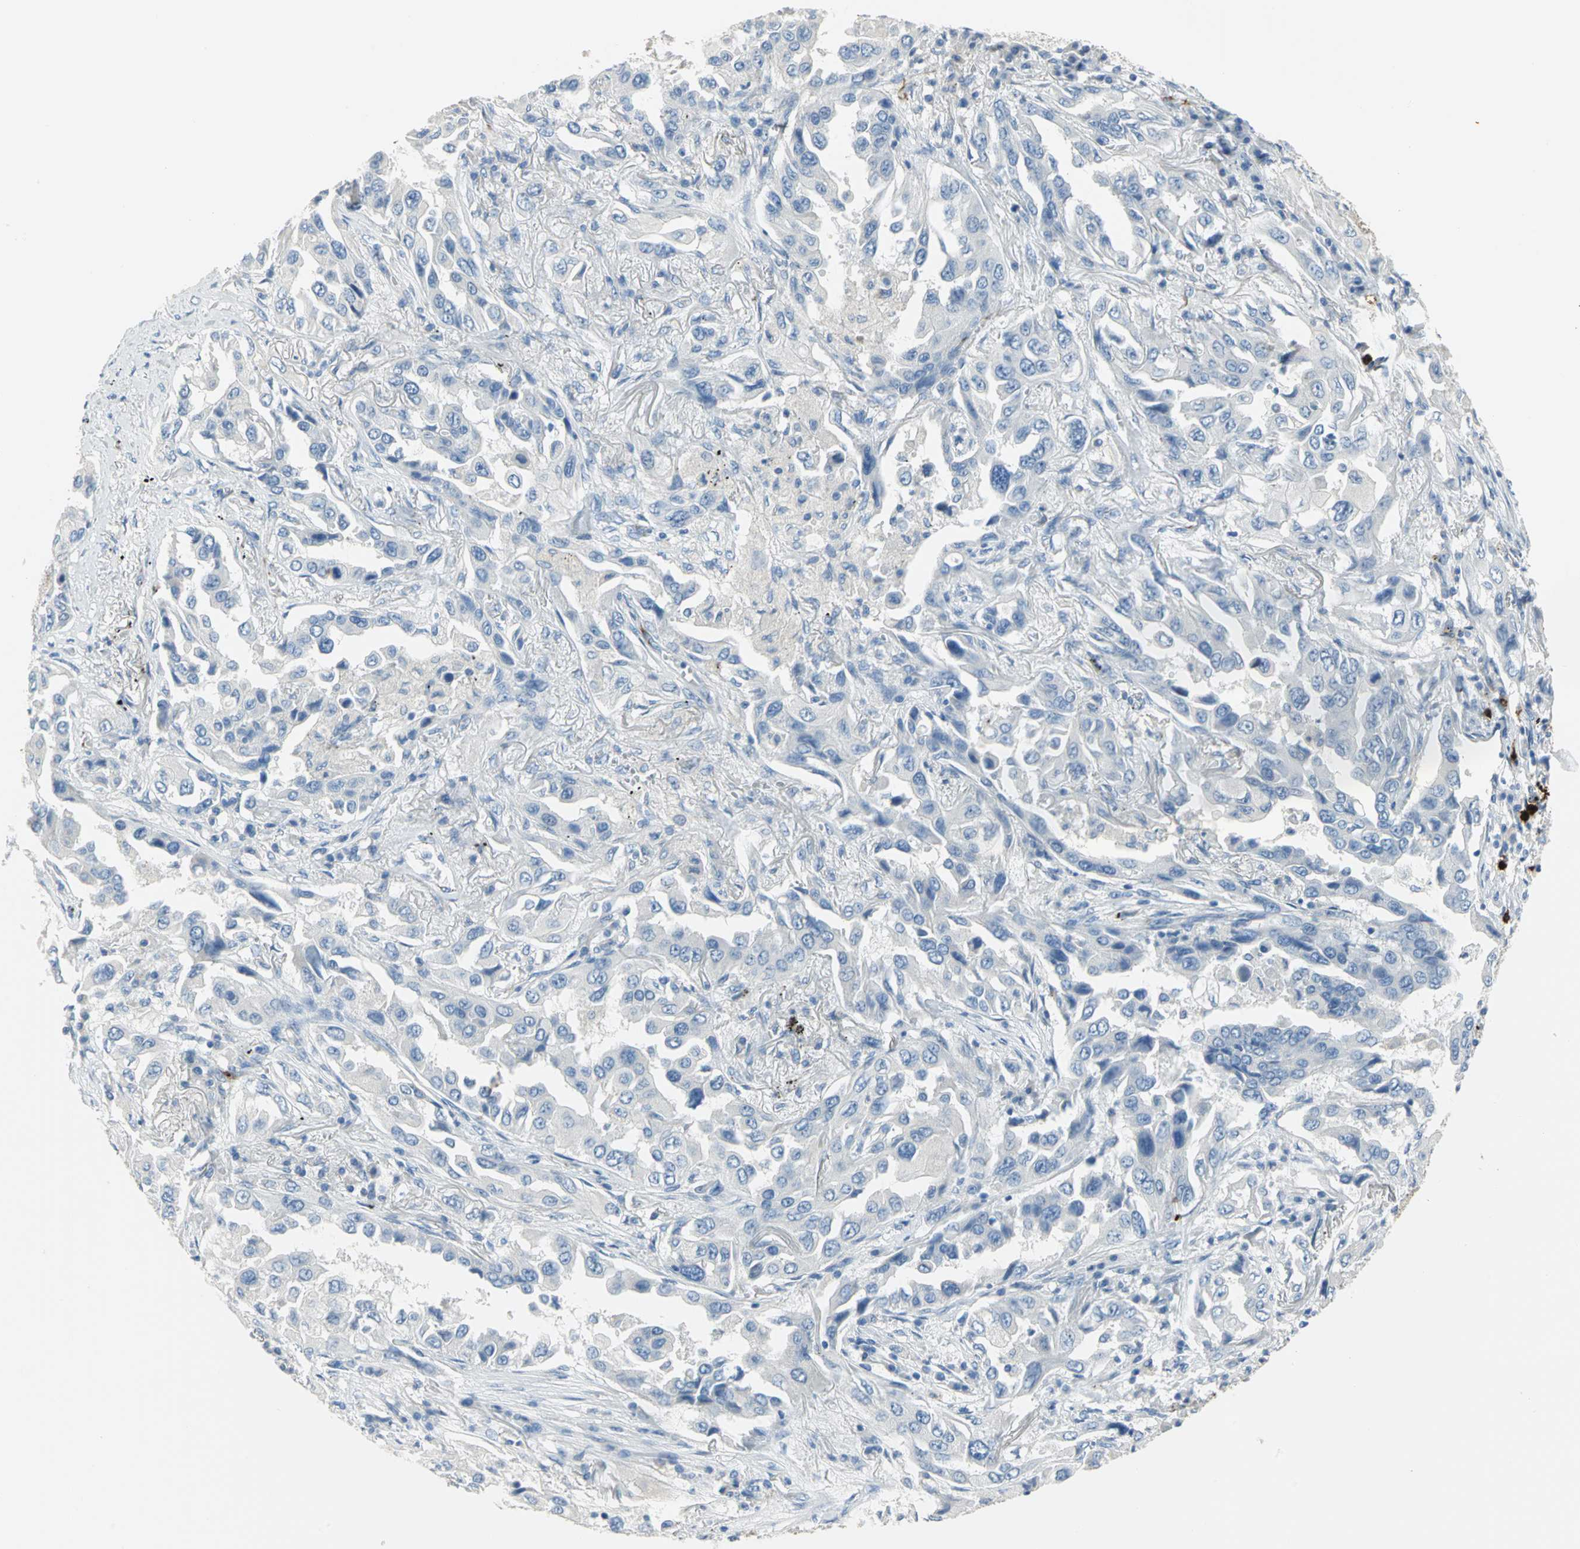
{"staining": {"intensity": "negative", "quantity": "none", "location": "none"}, "tissue": "lung cancer", "cell_type": "Tumor cells", "image_type": "cancer", "snomed": [{"axis": "morphology", "description": "Adenocarcinoma, NOS"}, {"axis": "topography", "description": "Lung"}], "caption": "Micrograph shows no significant protein staining in tumor cells of lung cancer (adenocarcinoma).", "gene": "ALOX15", "patient": {"sex": "female", "age": 65}}